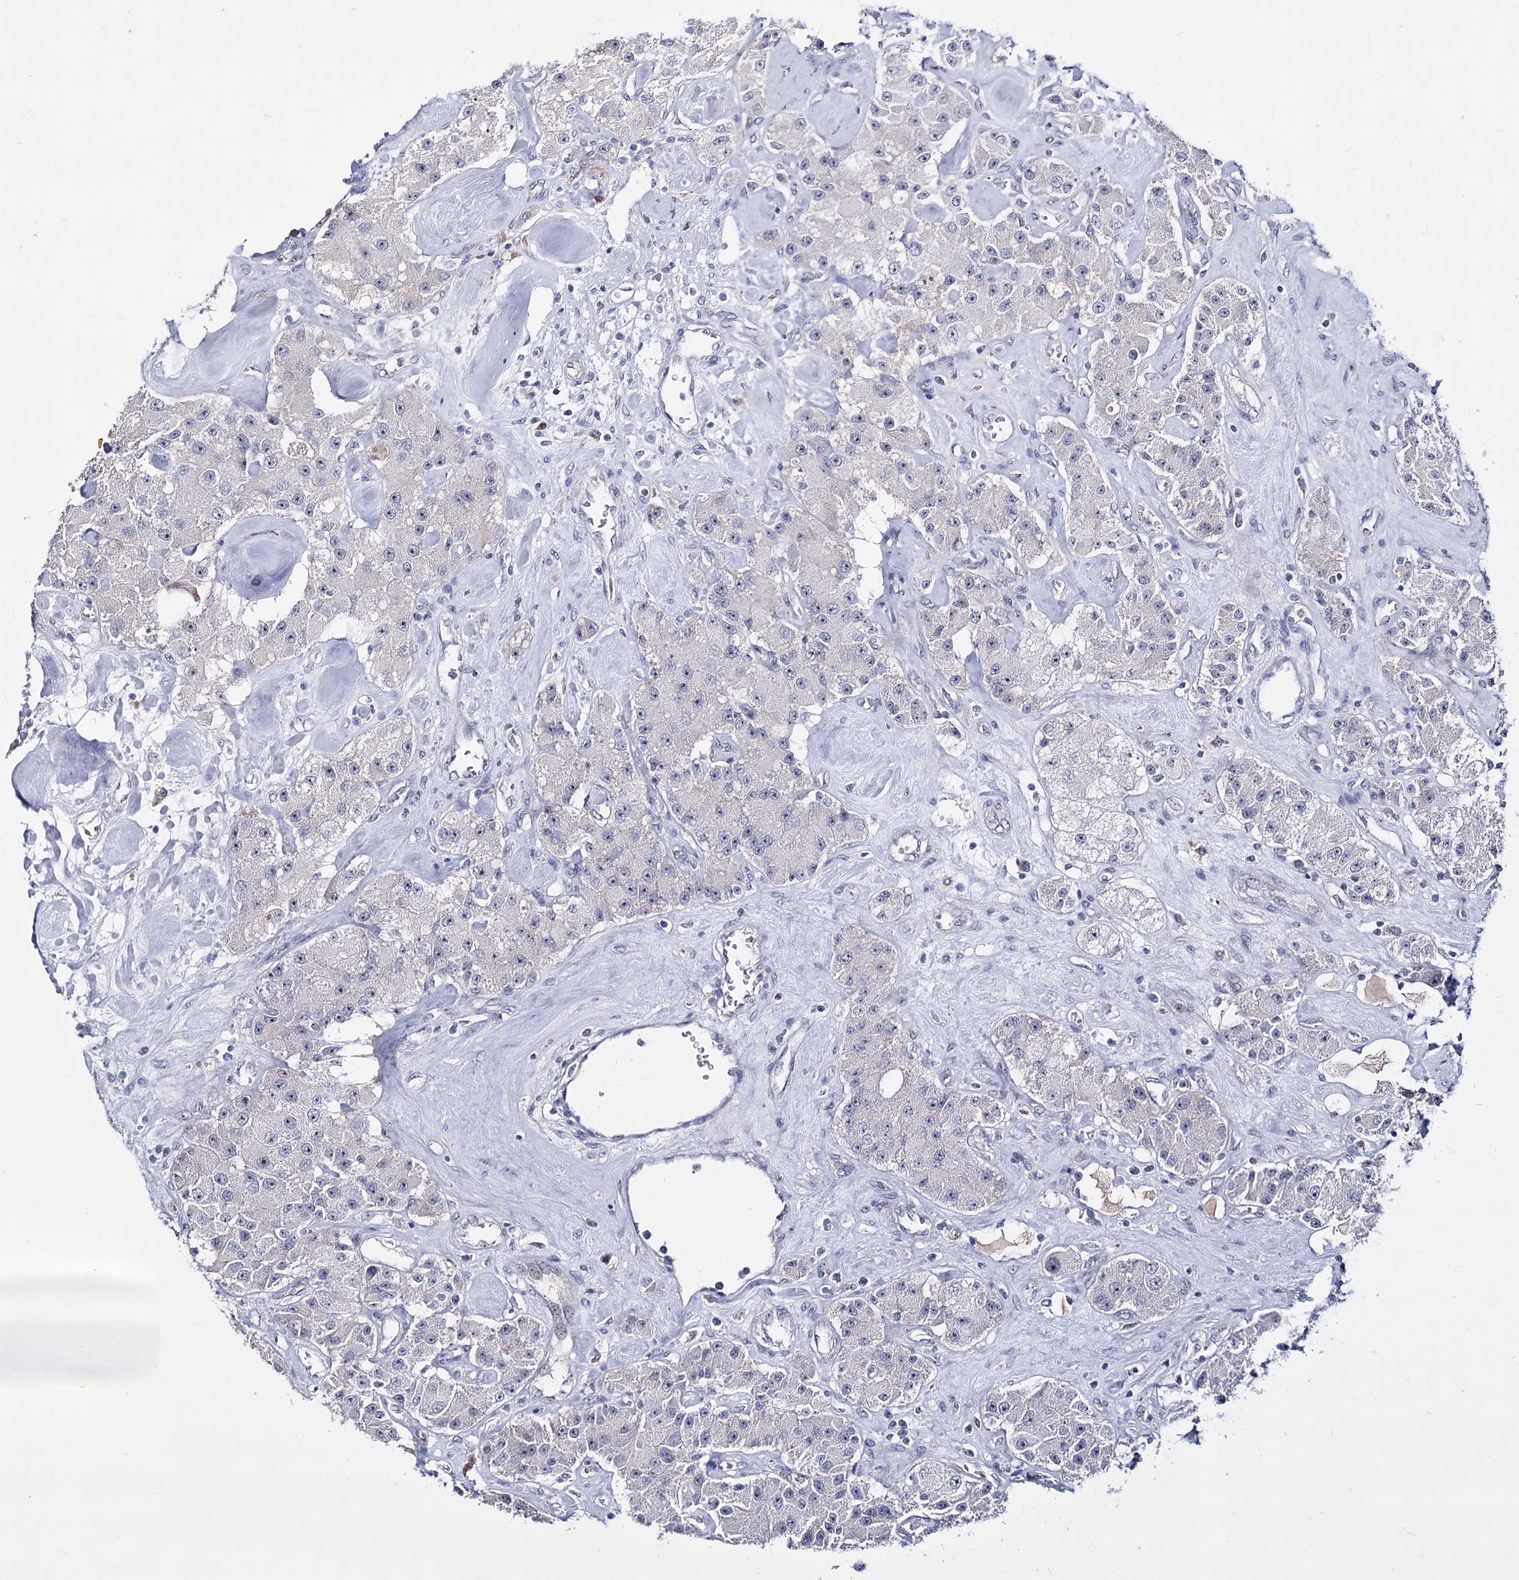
{"staining": {"intensity": "negative", "quantity": "none", "location": "none"}, "tissue": "carcinoid", "cell_type": "Tumor cells", "image_type": "cancer", "snomed": [{"axis": "morphology", "description": "Carcinoid, malignant, NOS"}, {"axis": "topography", "description": "Pancreas"}], "caption": "The image shows no staining of tumor cells in carcinoid (malignant).", "gene": "PCGF5", "patient": {"sex": "male", "age": 41}}